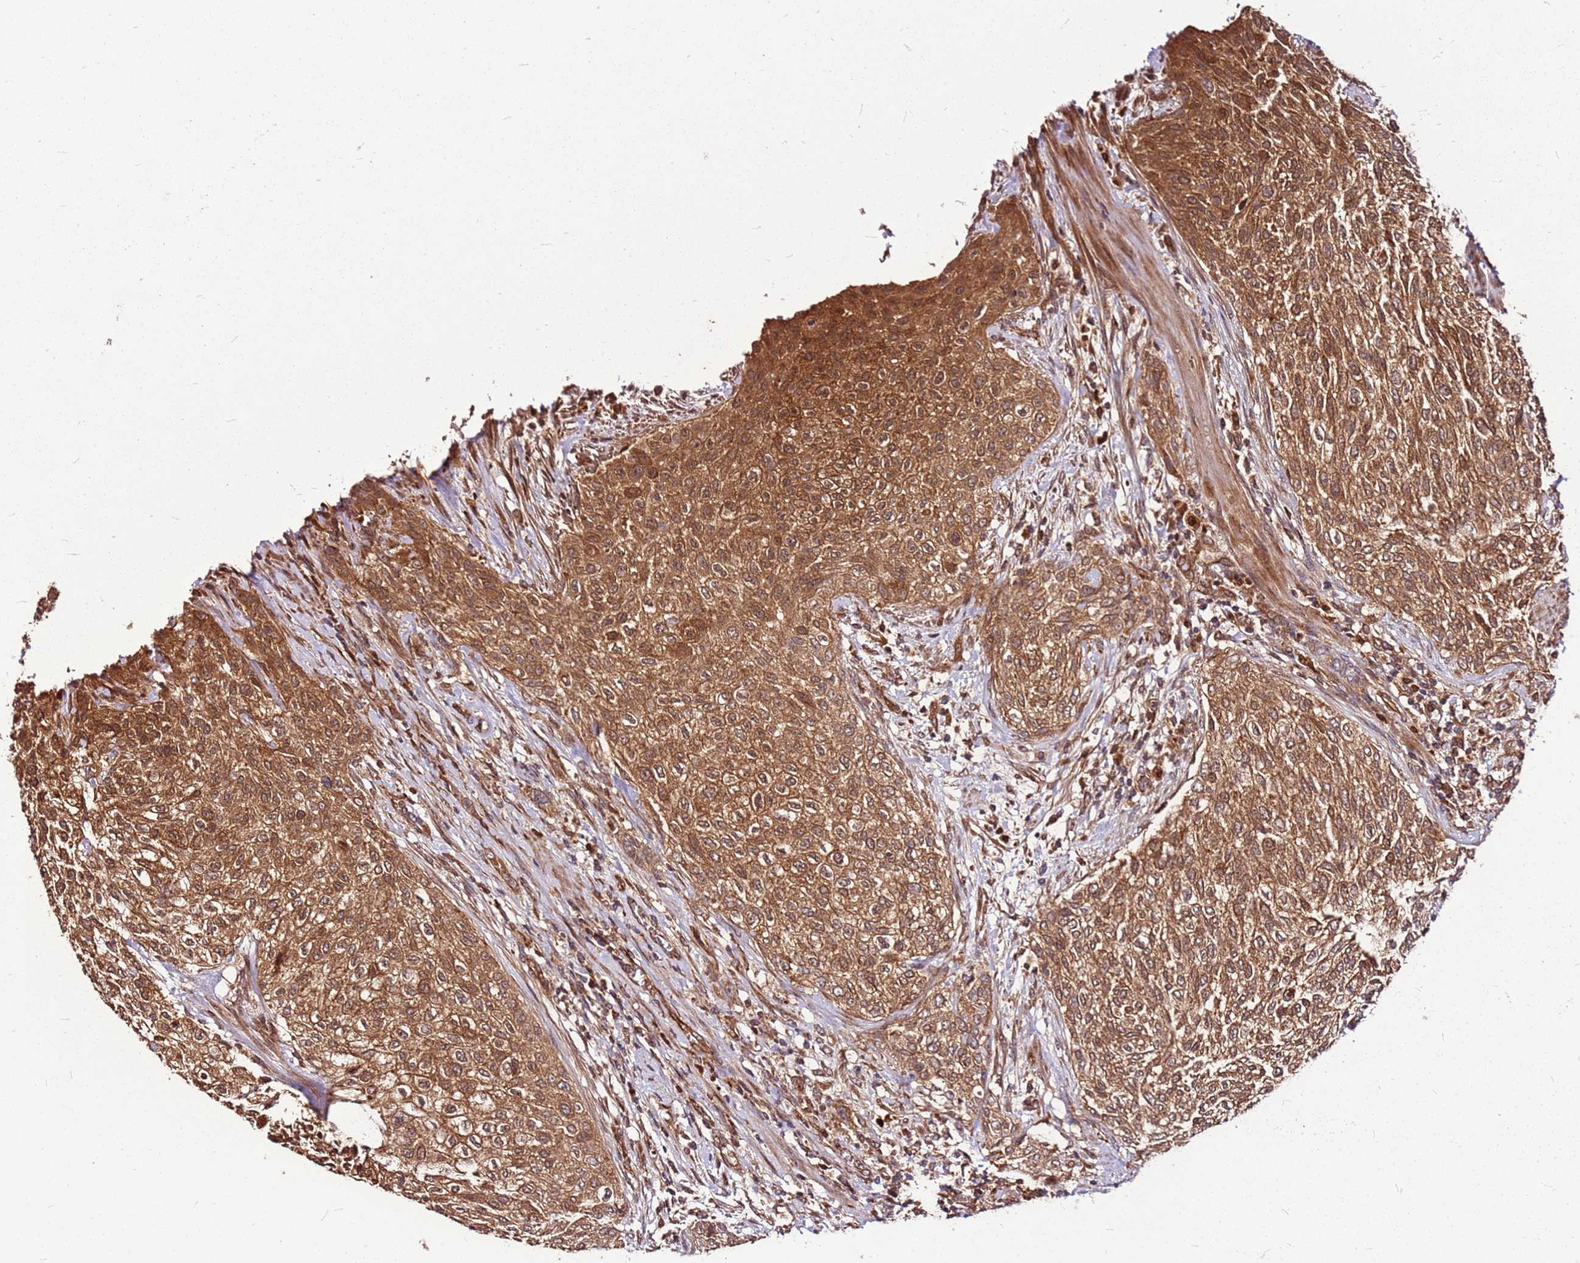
{"staining": {"intensity": "strong", "quantity": ">75%", "location": "cytoplasmic/membranous"}, "tissue": "urothelial cancer", "cell_type": "Tumor cells", "image_type": "cancer", "snomed": [{"axis": "morphology", "description": "Normal tissue, NOS"}, {"axis": "morphology", "description": "Urothelial carcinoma, NOS"}, {"axis": "topography", "description": "Urinary bladder"}, {"axis": "topography", "description": "Peripheral nerve tissue"}], "caption": "Immunohistochemistry of urothelial cancer reveals high levels of strong cytoplasmic/membranous positivity in about >75% of tumor cells.", "gene": "LYPLAL1", "patient": {"sex": "male", "age": 35}}